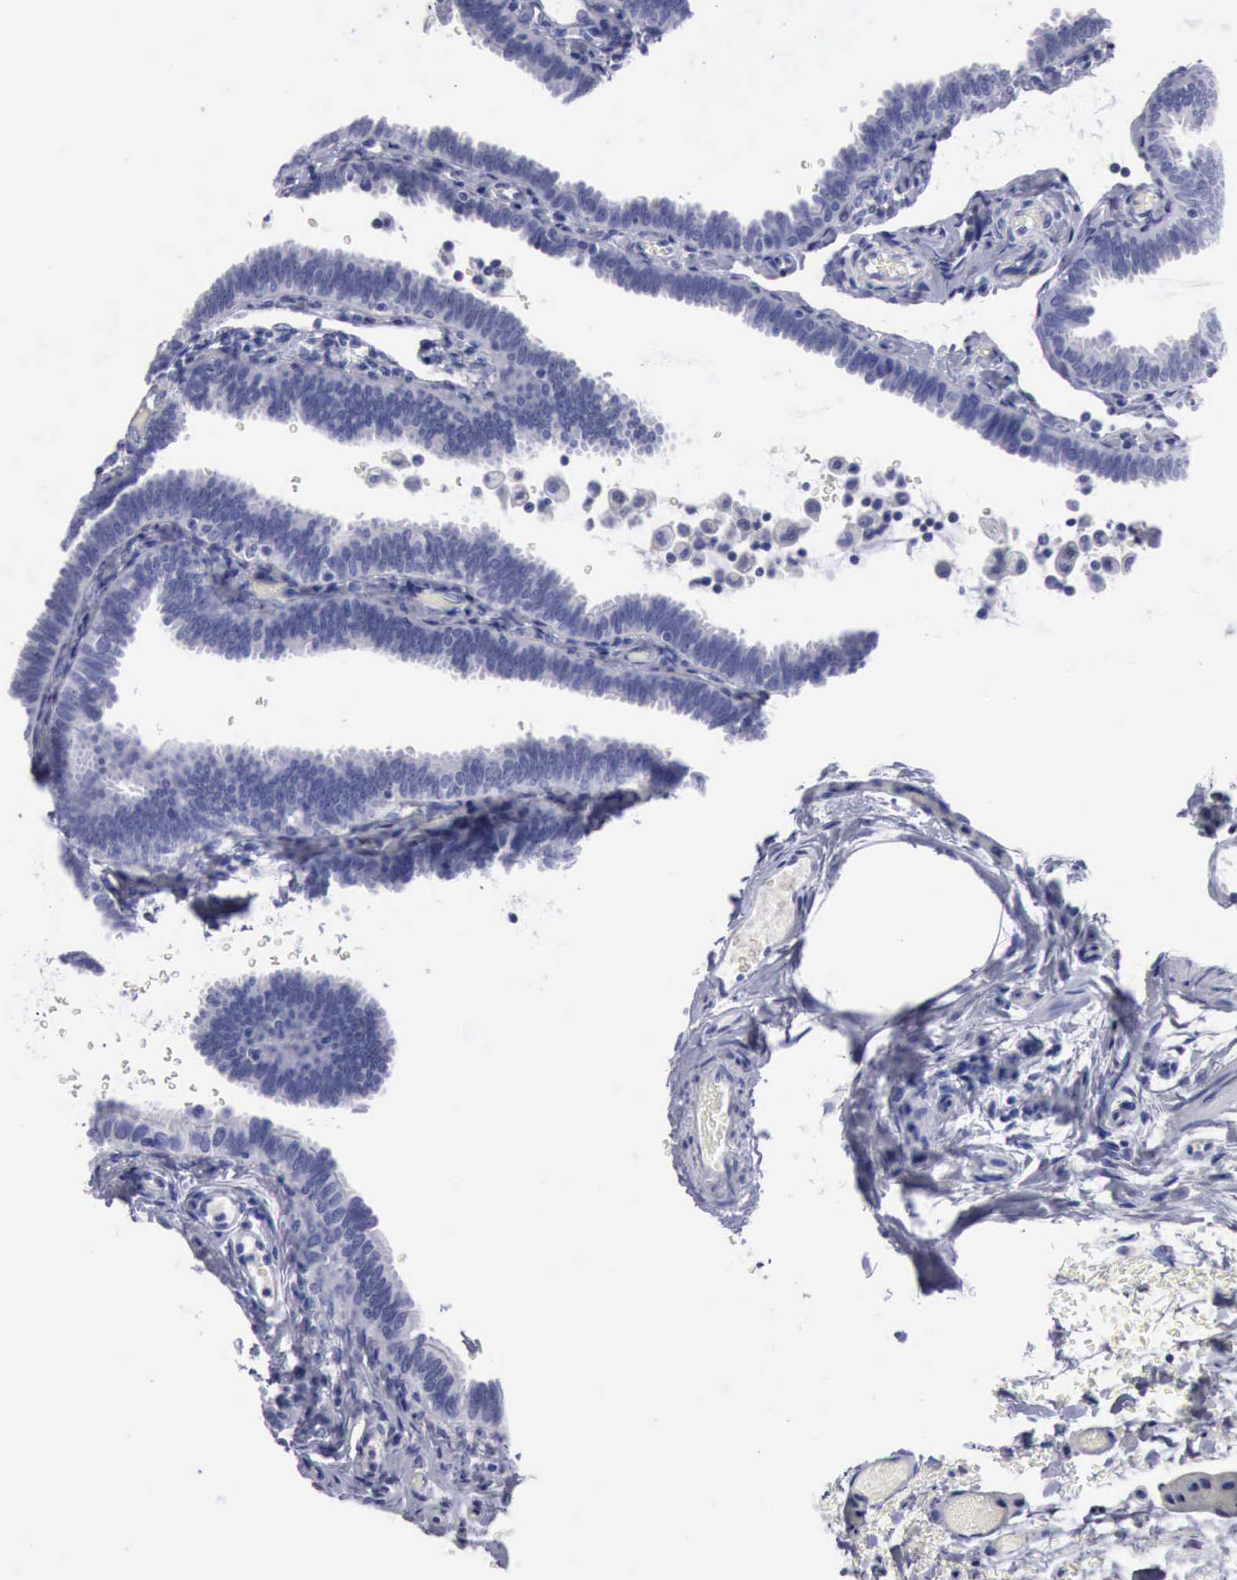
{"staining": {"intensity": "negative", "quantity": "none", "location": "none"}, "tissue": "fallopian tube", "cell_type": "Glandular cells", "image_type": "normal", "snomed": [{"axis": "morphology", "description": "Normal tissue, NOS"}, {"axis": "topography", "description": "Fallopian tube"}], "caption": "Glandular cells show no significant protein expression in normal fallopian tube.", "gene": "CYP19A1", "patient": {"sex": "female", "age": 51}}